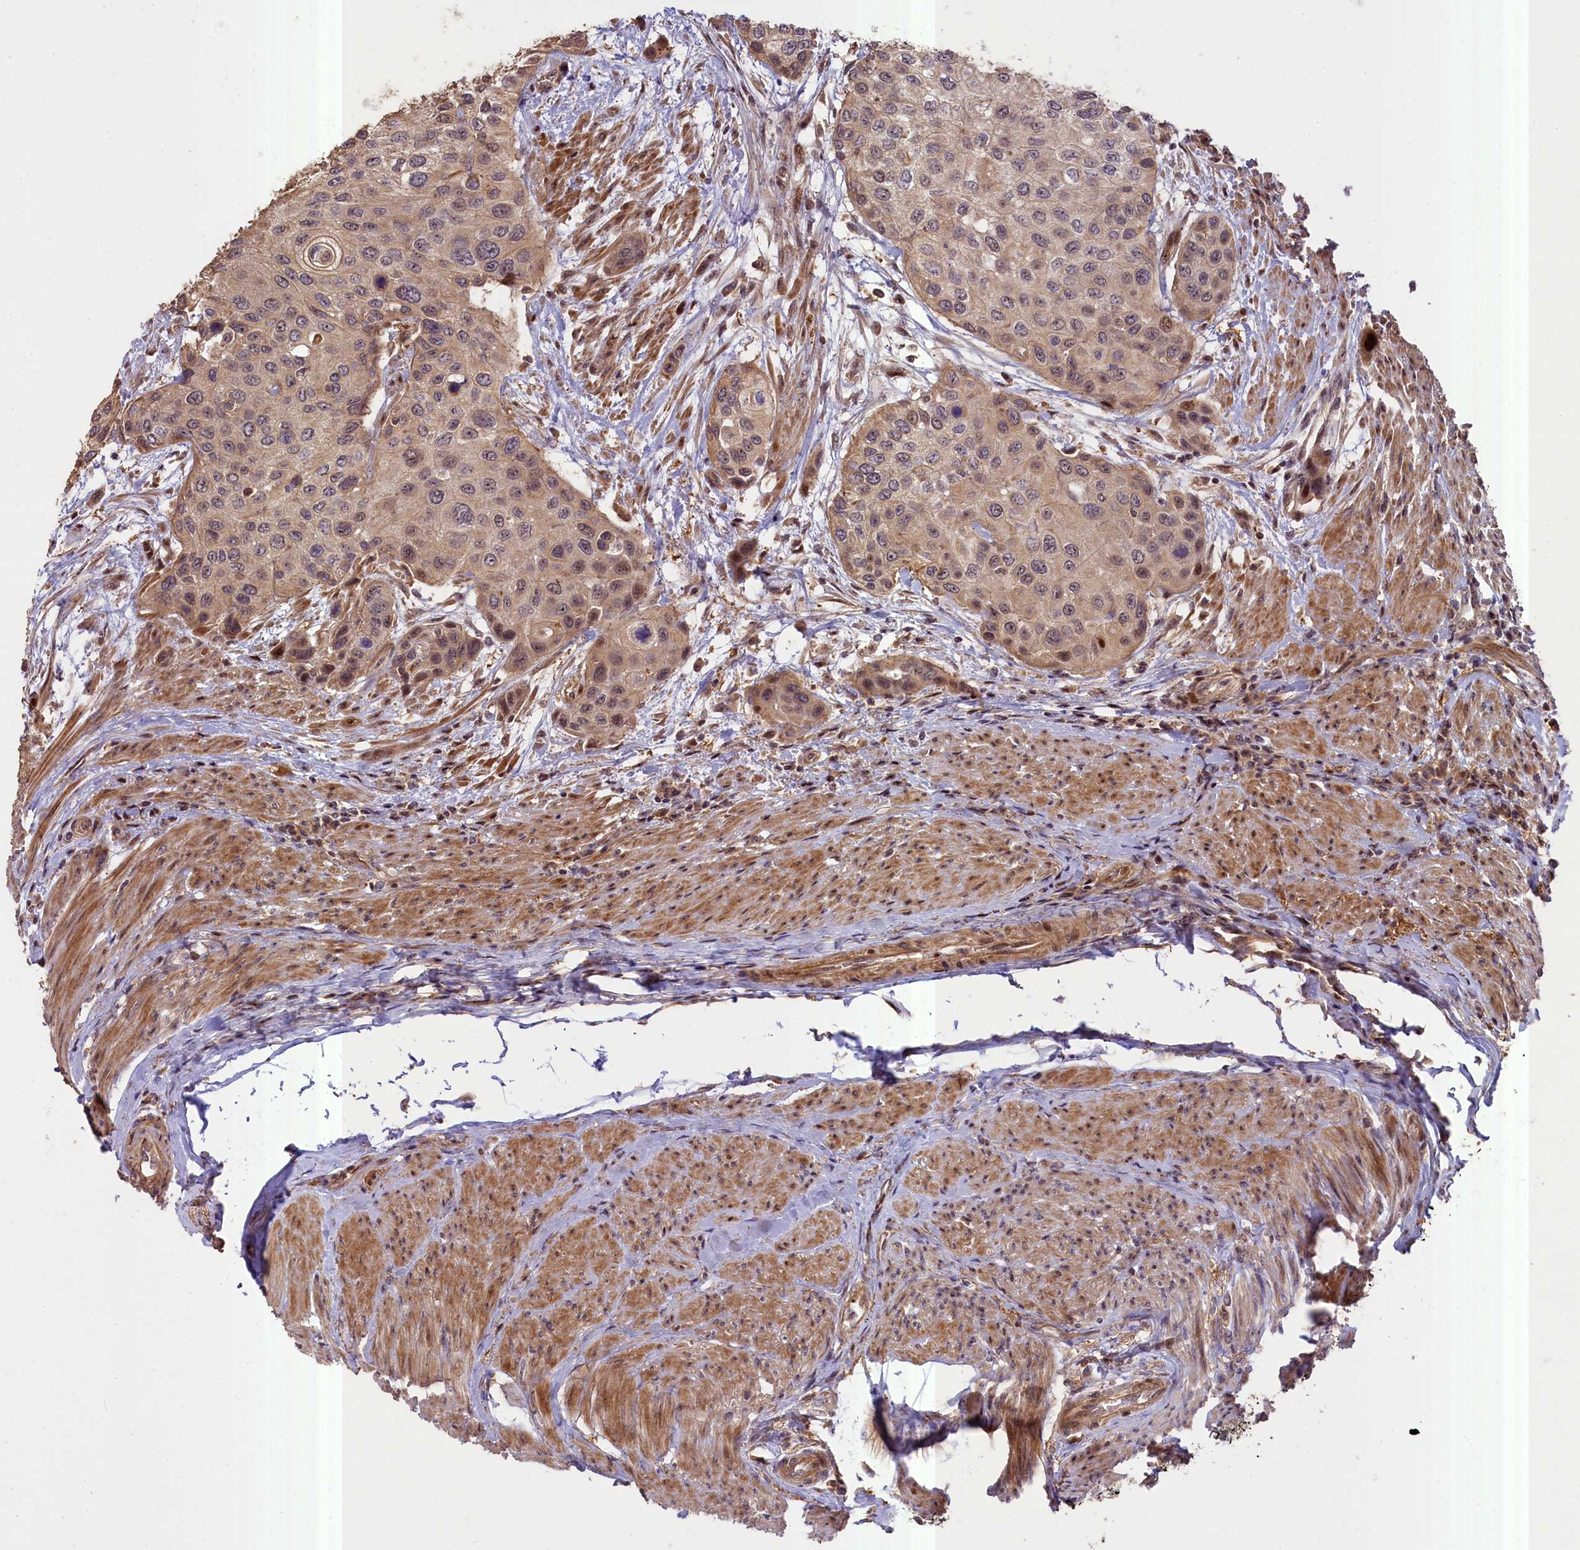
{"staining": {"intensity": "moderate", "quantity": ">75%", "location": "cytoplasmic/membranous"}, "tissue": "urothelial cancer", "cell_type": "Tumor cells", "image_type": "cancer", "snomed": [{"axis": "morphology", "description": "Normal tissue, NOS"}, {"axis": "morphology", "description": "Urothelial carcinoma, High grade"}, {"axis": "topography", "description": "Vascular tissue"}, {"axis": "topography", "description": "Urinary bladder"}], "caption": "Immunohistochemistry (IHC) photomicrograph of neoplastic tissue: human urothelial carcinoma (high-grade) stained using immunohistochemistry exhibits medium levels of moderate protein expression localized specifically in the cytoplasmic/membranous of tumor cells, appearing as a cytoplasmic/membranous brown color.", "gene": "FUZ", "patient": {"sex": "female", "age": 56}}